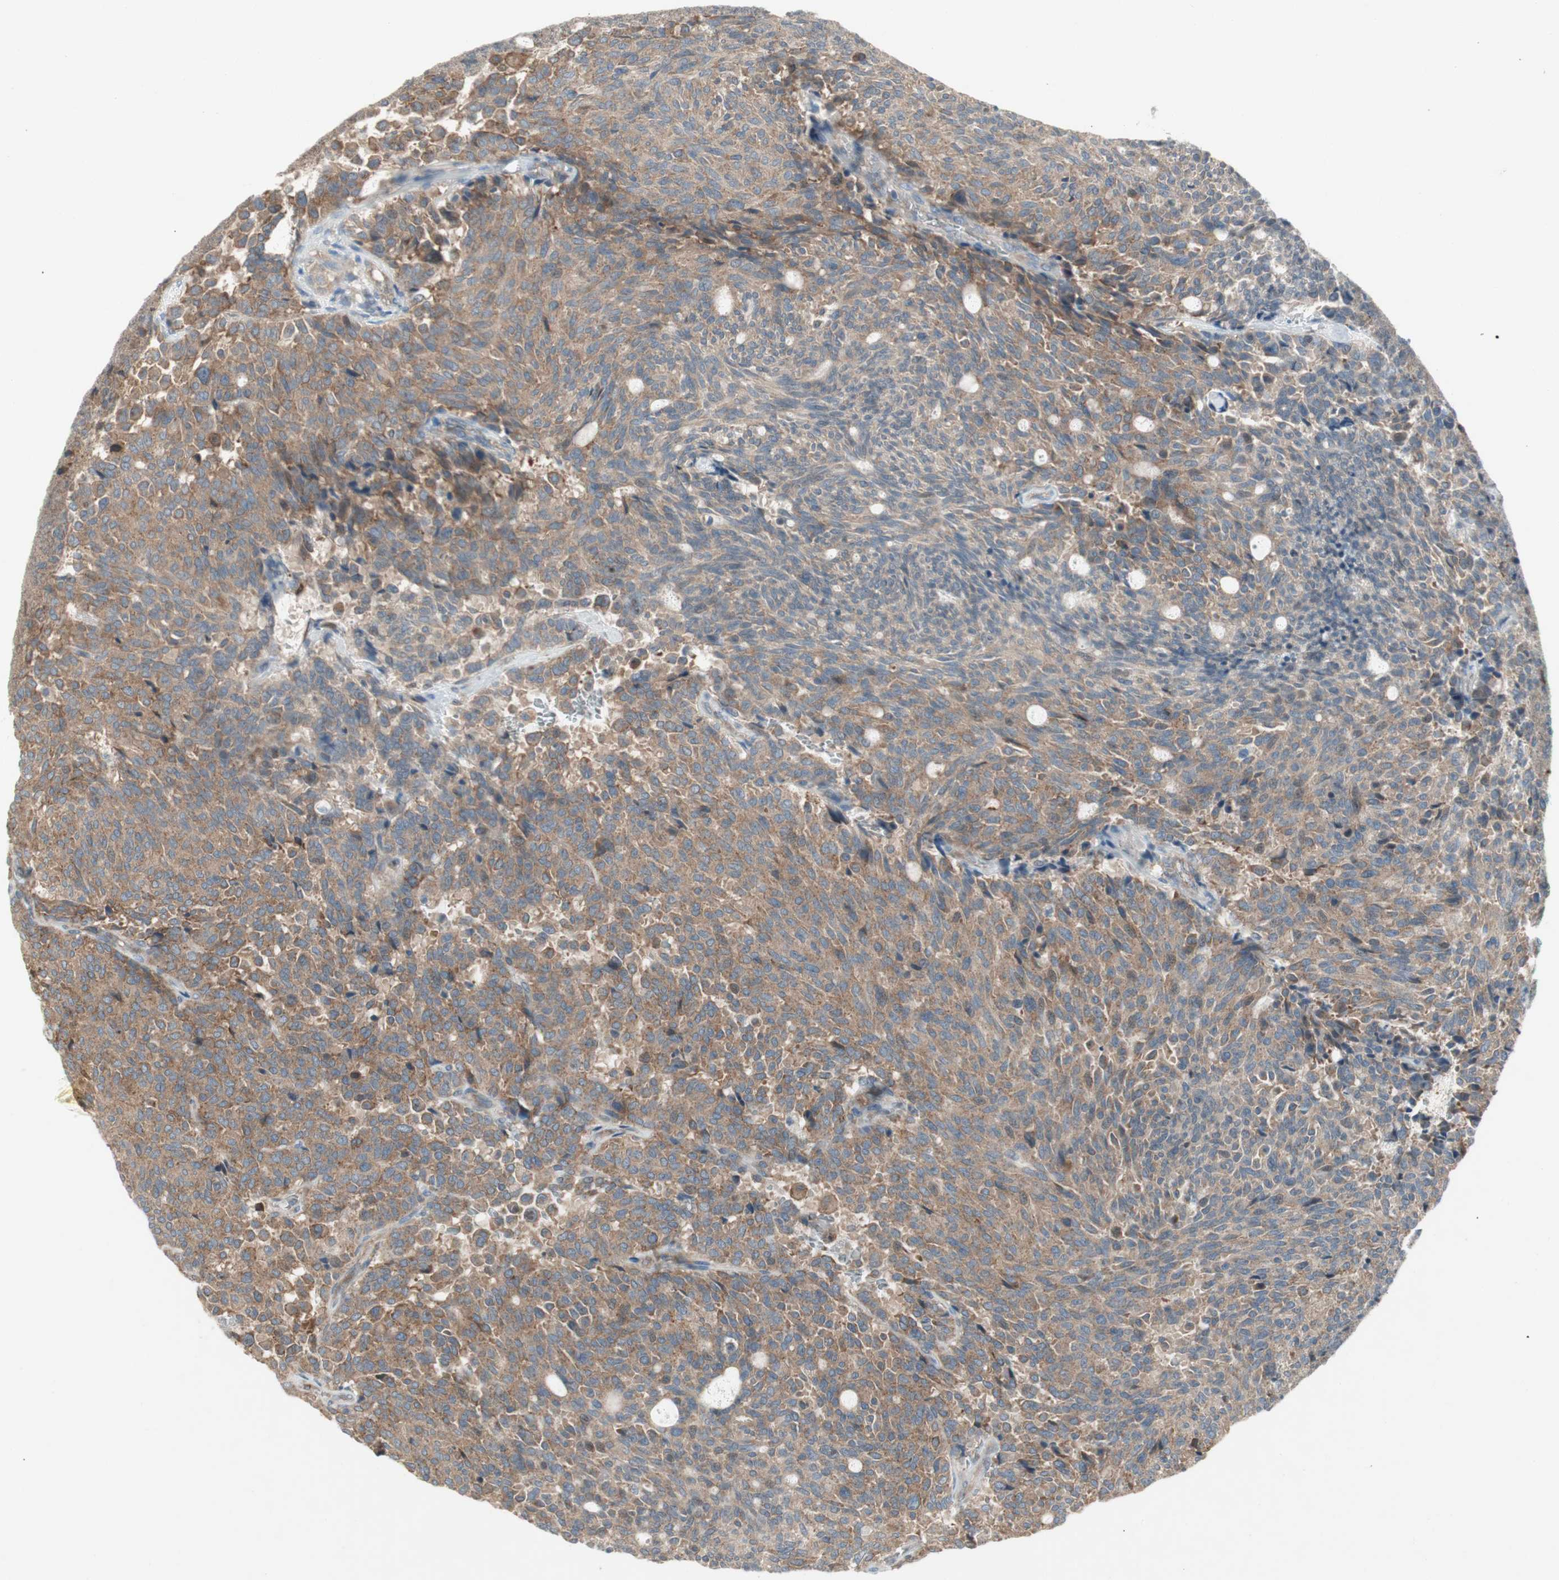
{"staining": {"intensity": "moderate", "quantity": ">75%", "location": "cytoplasmic/membranous"}, "tissue": "carcinoid", "cell_type": "Tumor cells", "image_type": "cancer", "snomed": [{"axis": "morphology", "description": "Carcinoid, malignant, NOS"}, {"axis": "topography", "description": "Pancreas"}], "caption": "Tumor cells display moderate cytoplasmic/membranous staining in approximately >75% of cells in carcinoid. Immunohistochemistry (ihc) stains the protein of interest in brown and the nuclei are stained blue.", "gene": "PANK2", "patient": {"sex": "female", "age": 54}}